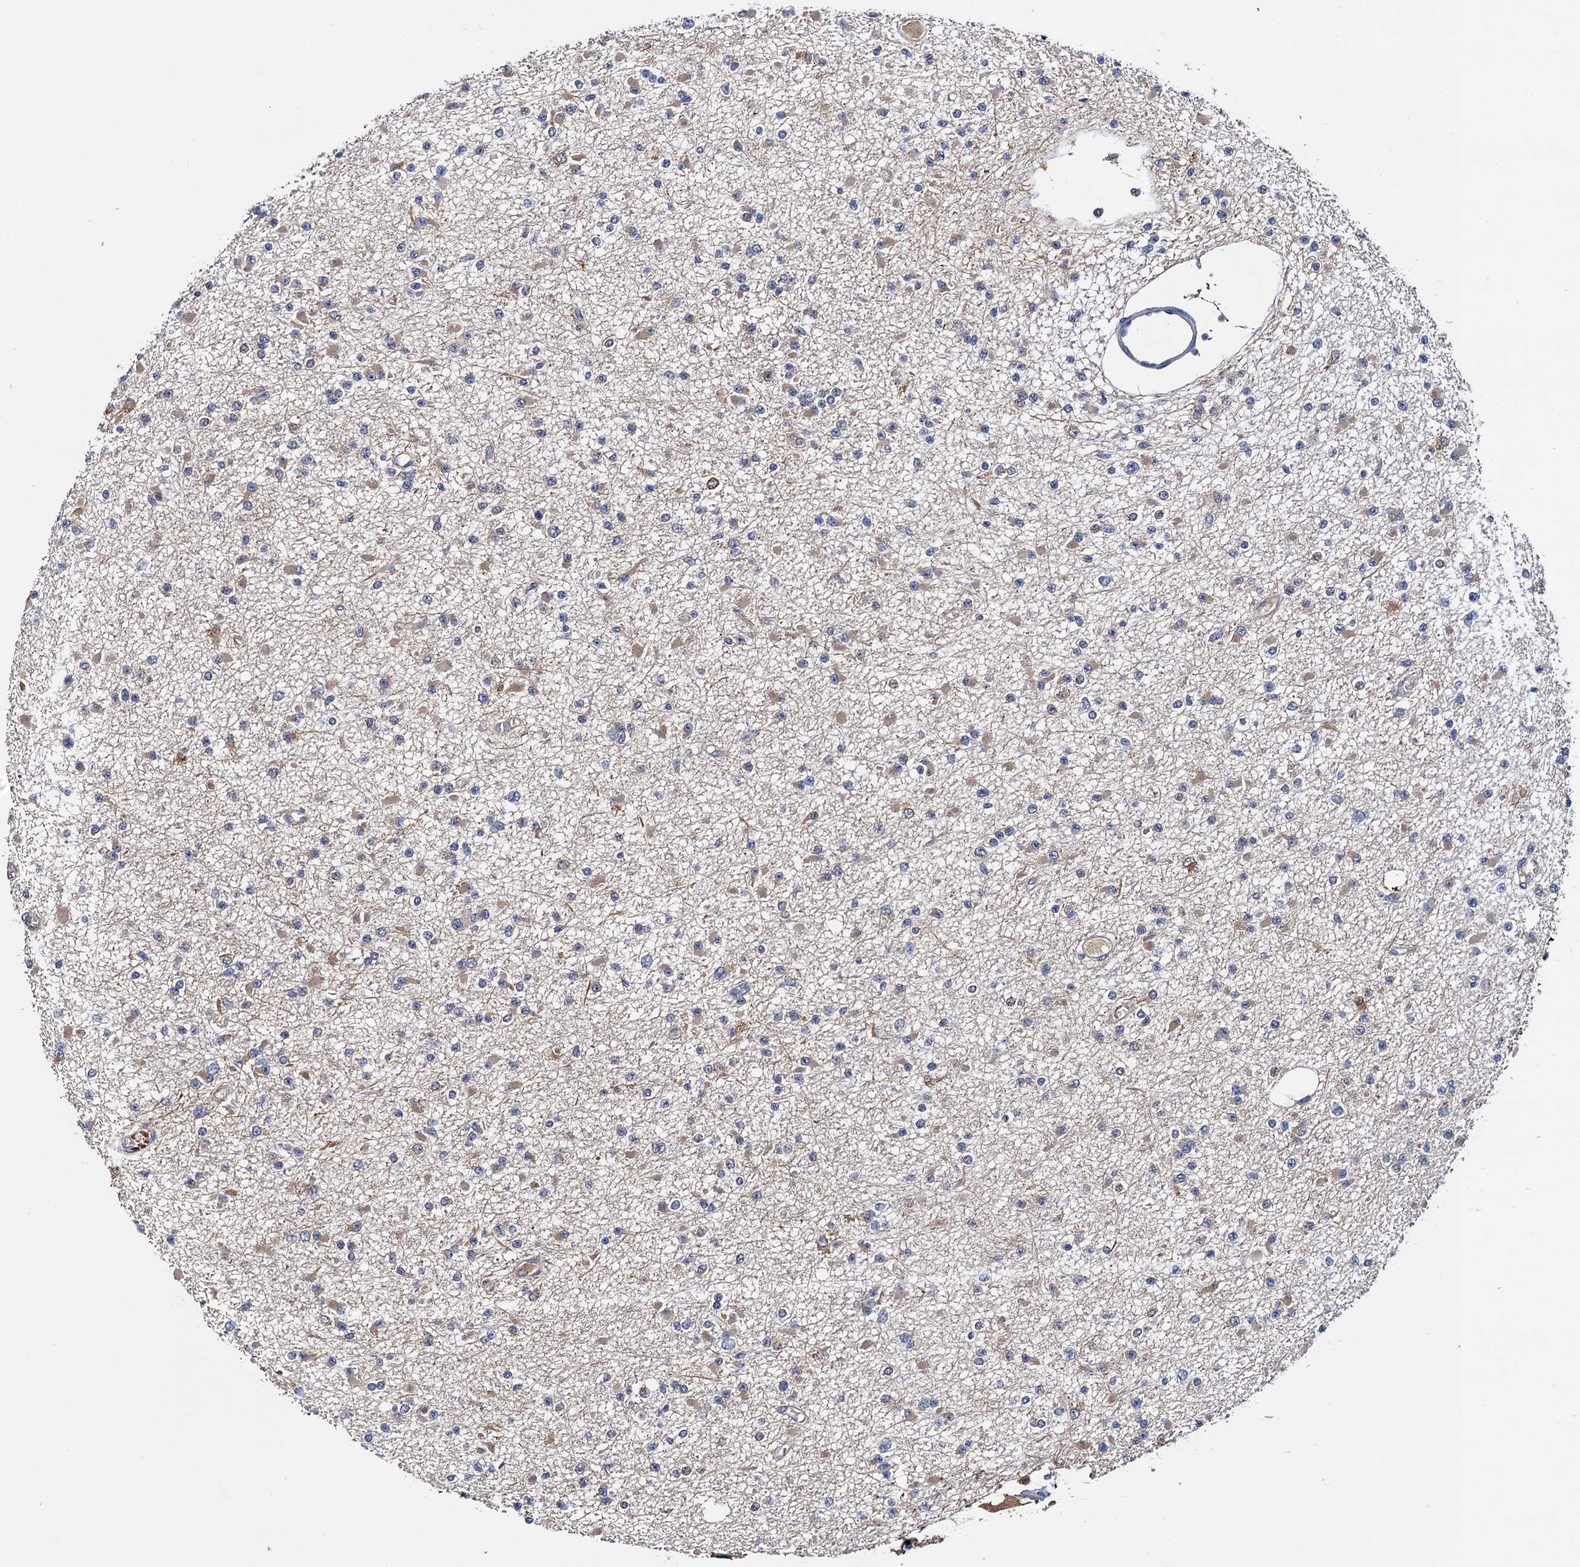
{"staining": {"intensity": "negative", "quantity": "none", "location": "none"}, "tissue": "glioma", "cell_type": "Tumor cells", "image_type": "cancer", "snomed": [{"axis": "morphology", "description": "Glioma, malignant, Low grade"}, {"axis": "topography", "description": "Brain"}], "caption": "IHC of human malignant glioma (low-grade) shows no positivity in tumor cells.", "gene": "TRMT112", "patient": {"sex": "female", "age": 22}}